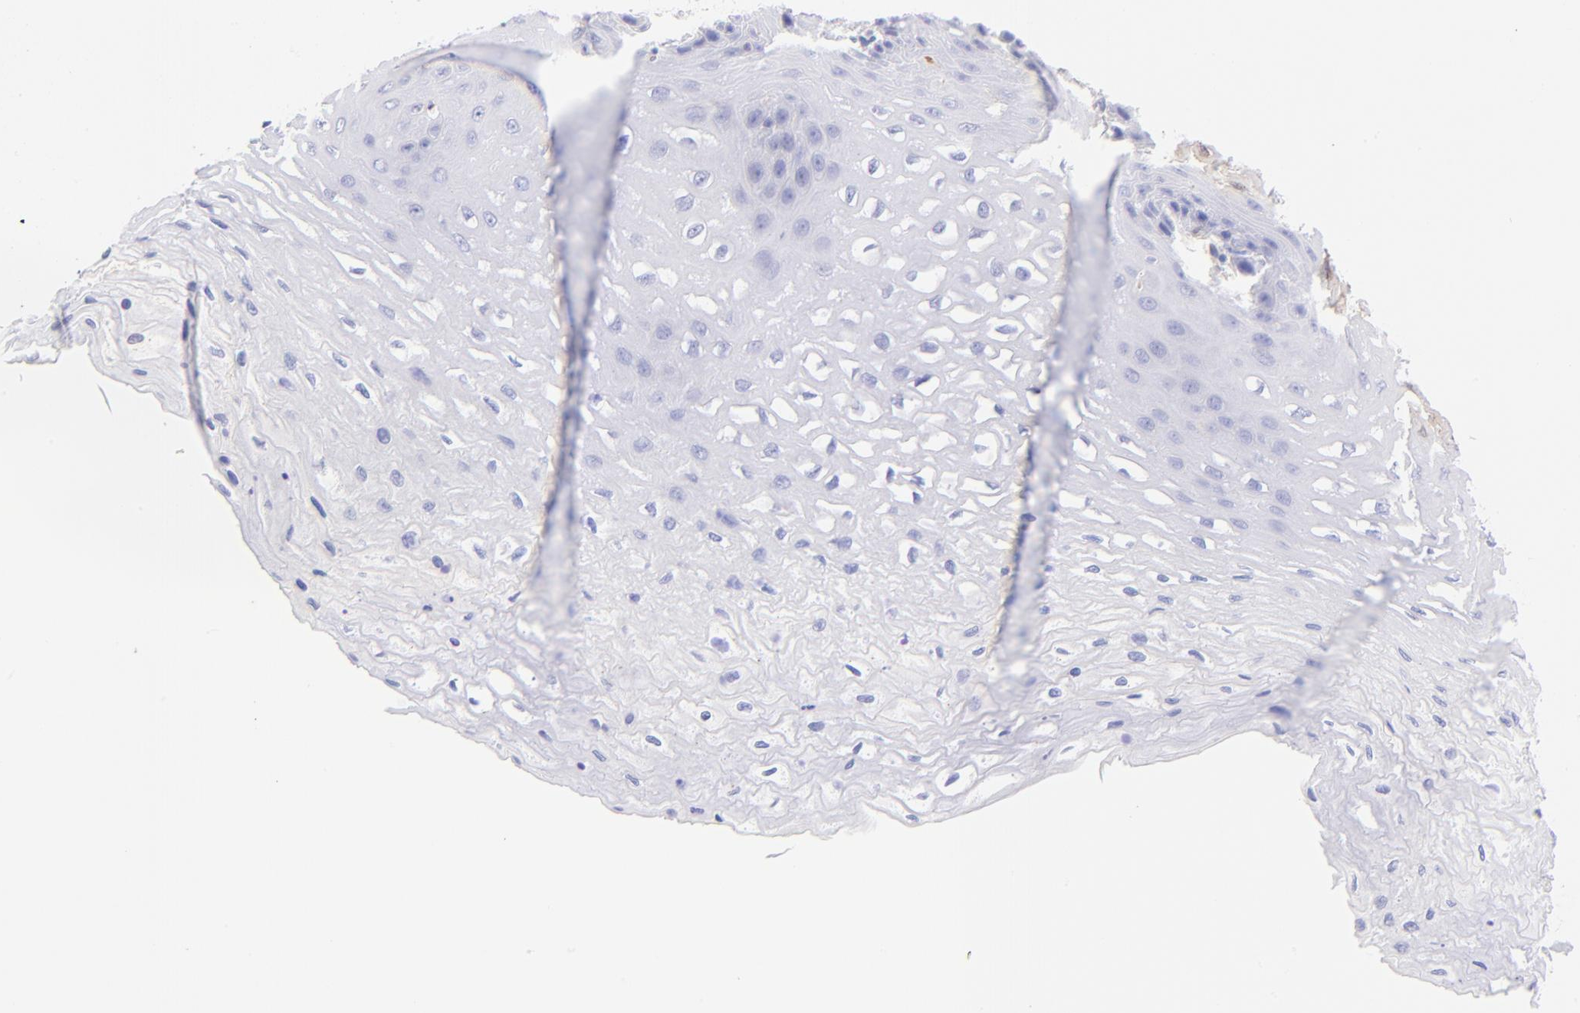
{"staining": {"intensity": "negative", "quantity": "none", "location": "none"}, "tissue": "esophagus", "cell_type": "Squamous epithelial cells", "image_type": "normal", "snomed": [{"axis": "morphology", "description": "Normal tissue, NOS"}, {"axis": "topography", "description": "Esophagus"}], "caption": "An immunohistochemistry photomicrograph of benign esophagus is shown. There is no staining in squamous epithelial cells of esophagus.", "gene": "IRAG2", "patient": {"sex": "female", "age": 72}}